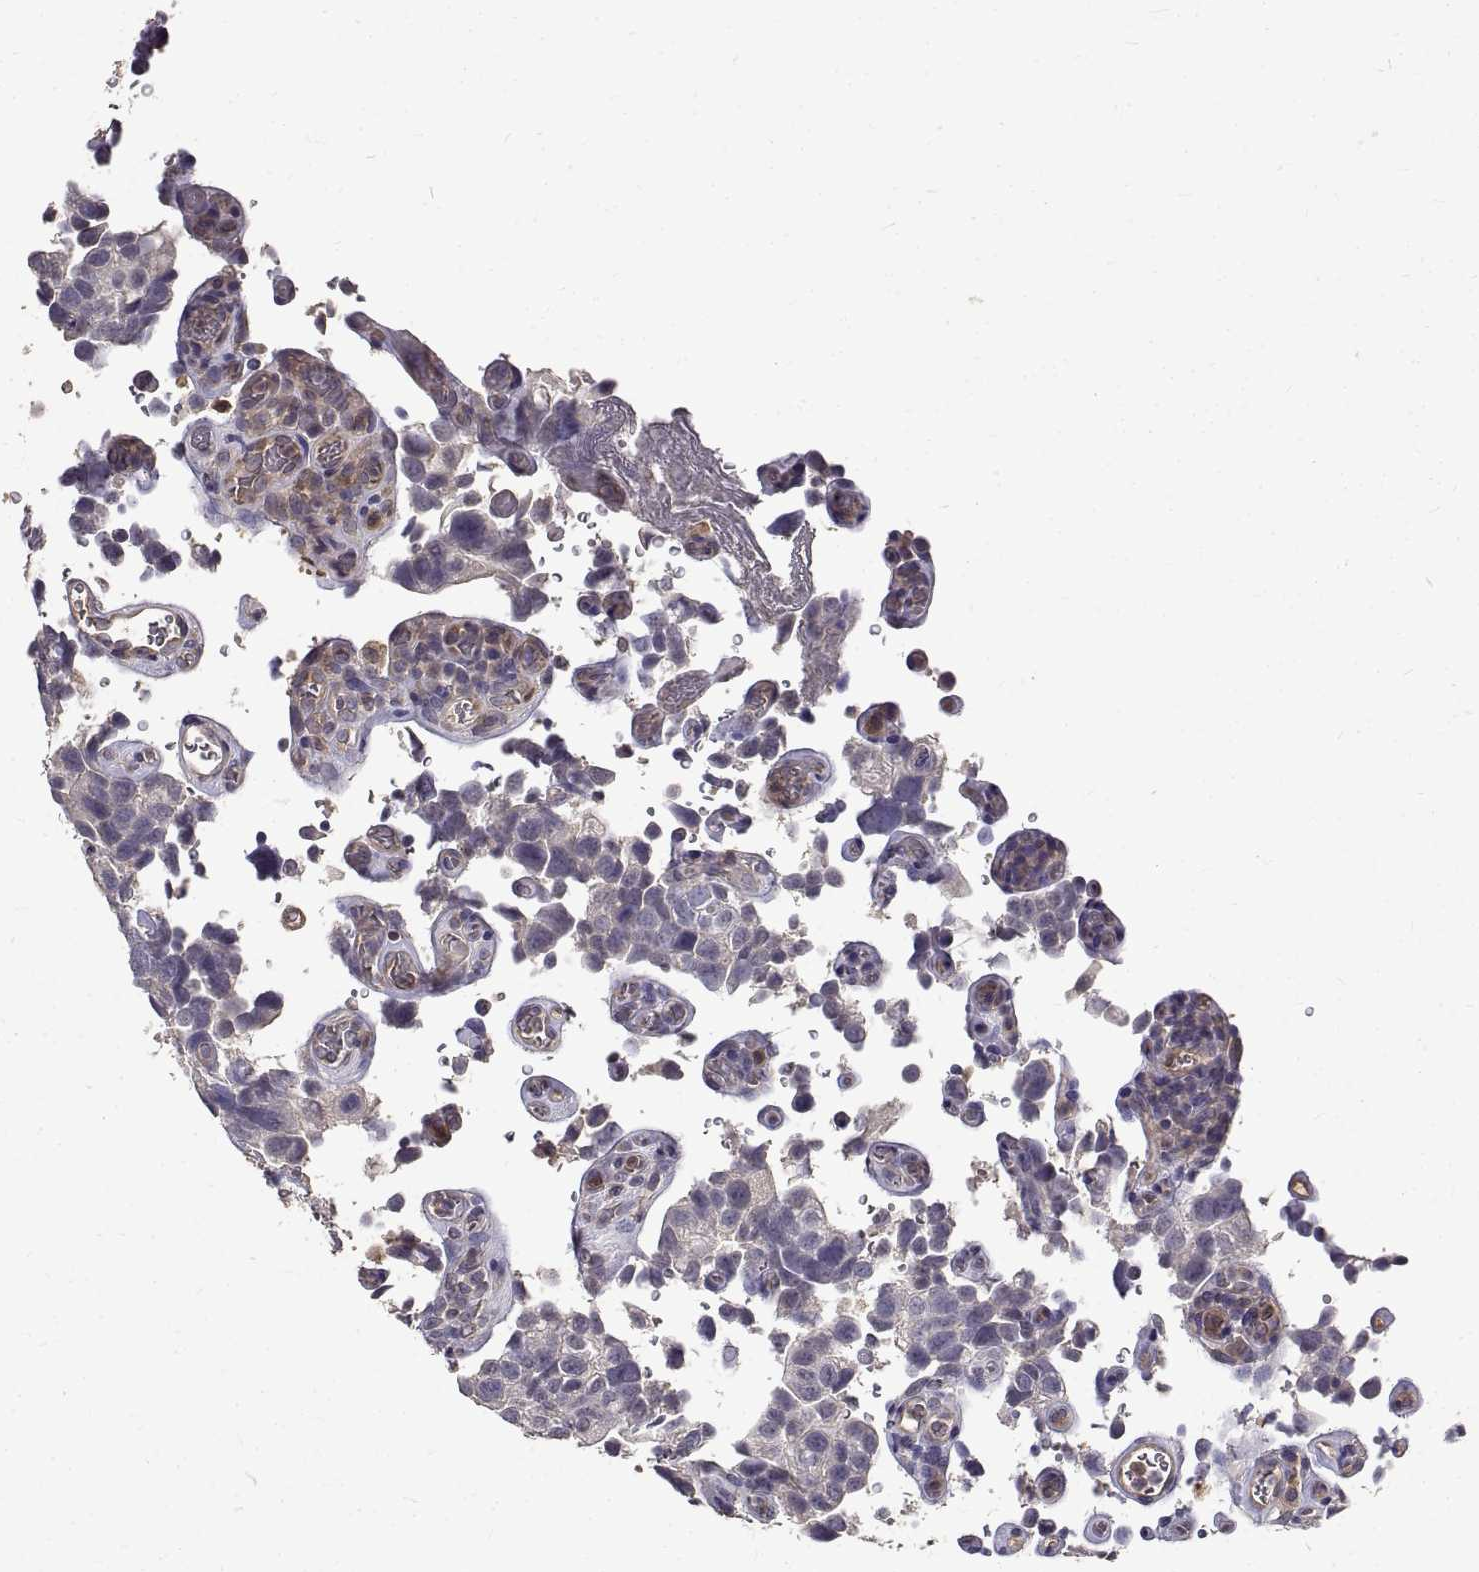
{"staining": {"intensity": "negative", "quantity": "none", "location": "none"}, "tissue": "urothelial cancer", "cell_type": "Tumor cells", "image_type": "cancer", "snomed": [{"axis": "morphology", "description": "Urothelial carcinoma, High grade"}, {"axis": "topography", "description": "Urinary bladder"}], "caption": "Human high-grade urothelial carcinoma stained for a protein using immunohistochemistry (IHC) demonstrates no staining in tumor cells.", "gene": "PEA15", "patient": {"sex": "female", "age": 58}}